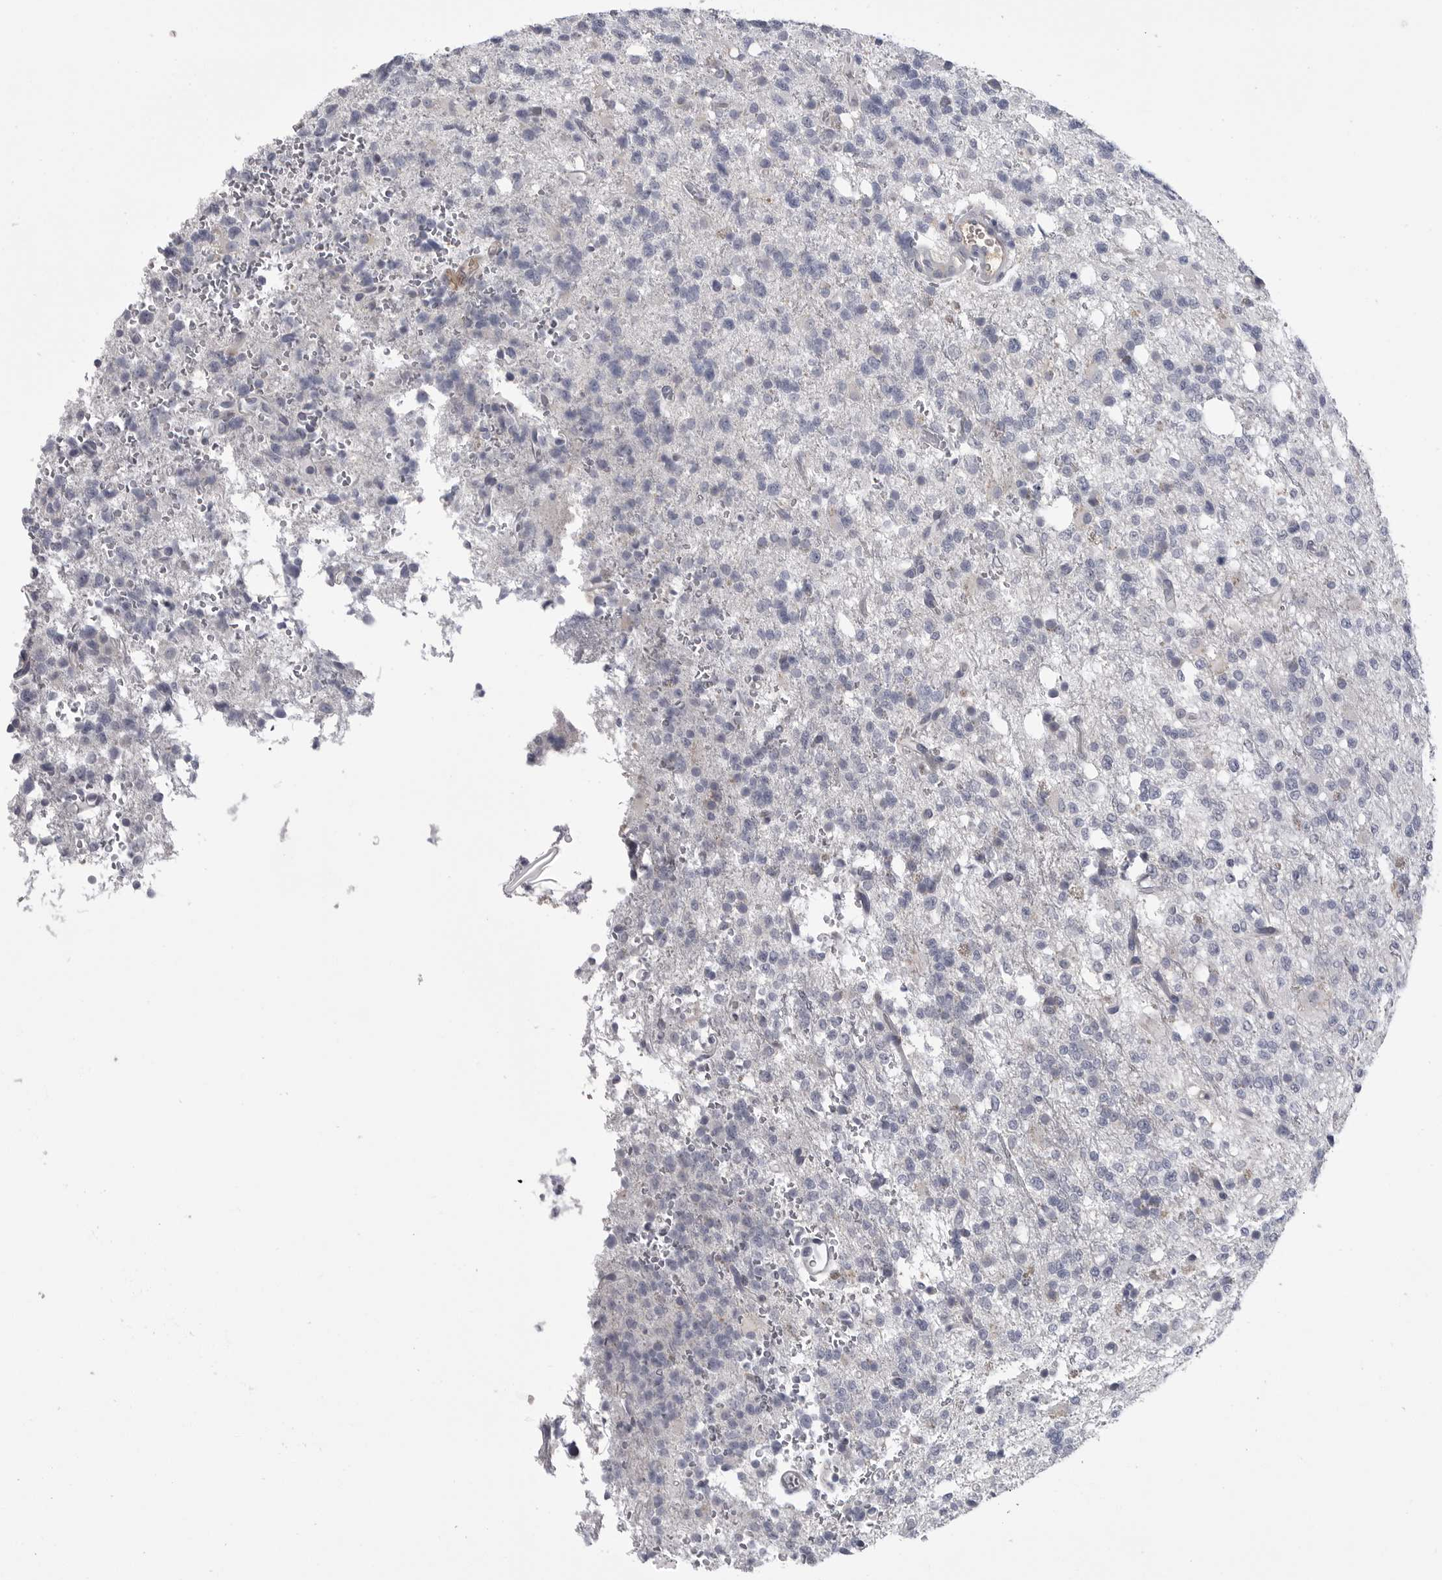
{"staining": {"intensity": "negative", "quantity": "none", "location": "none"}, "tissue": "glioma", "cell_type": "Tumor cells", "image_type": "cancer", "snomed": [{"axis": "morphology", "description": "Glioma, malignant, High grade"}, {"axis": "topography", "description": "Brain"}], "caption": "Tumor cells show no significant protein expression in high-grade glioma (malignant).", "gene": "FKBP2", "patient": {"sex": "female", "age": 62}}